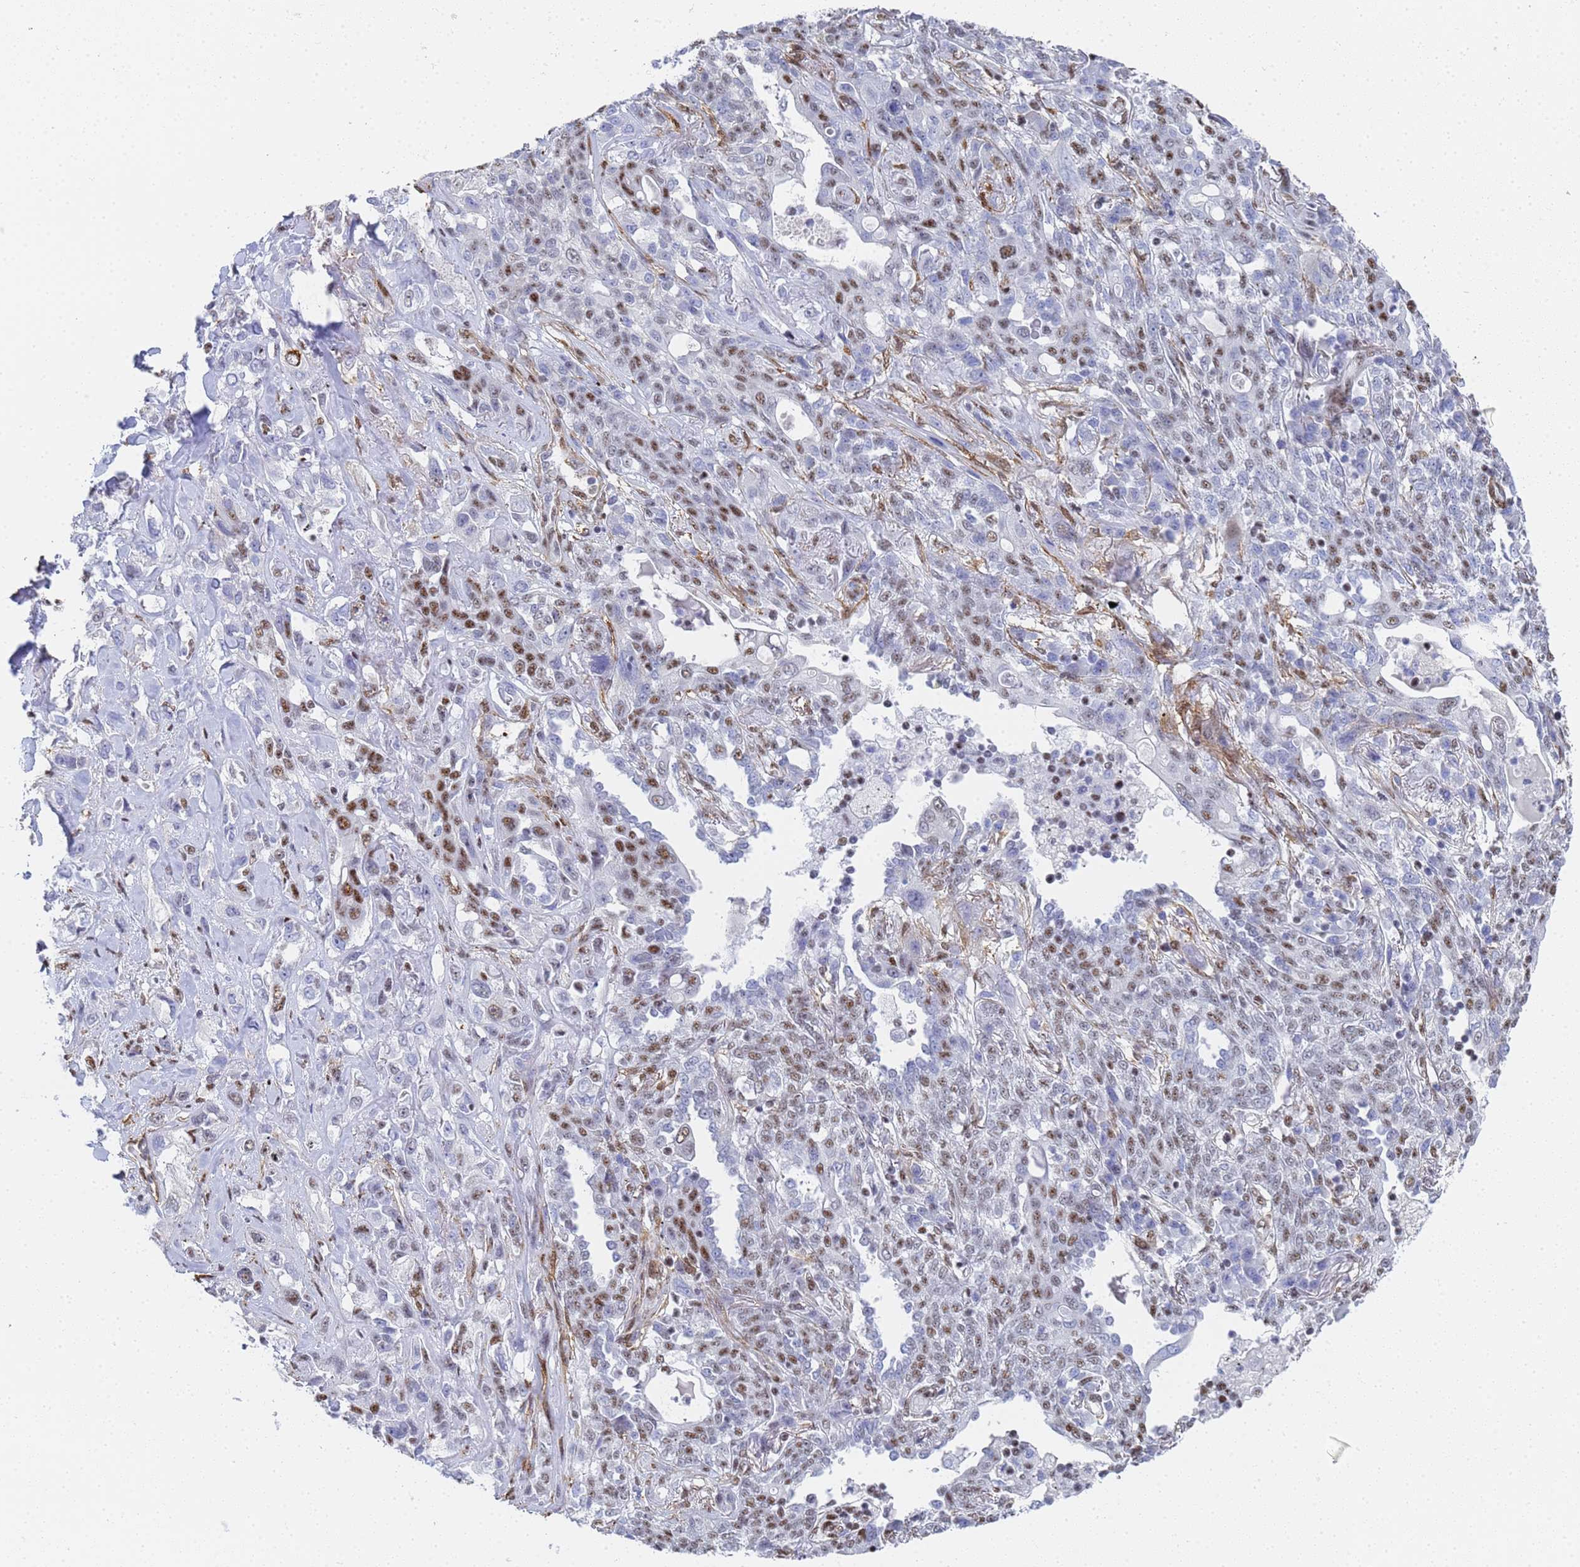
{"staining": {"intensity": "moderate", "quantity": "25%-75%", "location": "nuclear"}, "tissue": "lung cancer", "cell_type": "Tumor cells", "image_type": "cancer", "snomed": [{"axis": "morphology", "description": "Squamous cell carcinoma, NOS"}, {"axis": "topography", "description": "Lung"}], "caption": "The micrograph demonstrates immunohistochemical staining of lung squamous cell carcinoma. There is moderate nuclear staining is present in about 25%-75% of tumor cells. (IHC, brightfield microscopy, high magnification).", "gene": "PRRT4", "patient": {"sex": "female", "age": 70}}